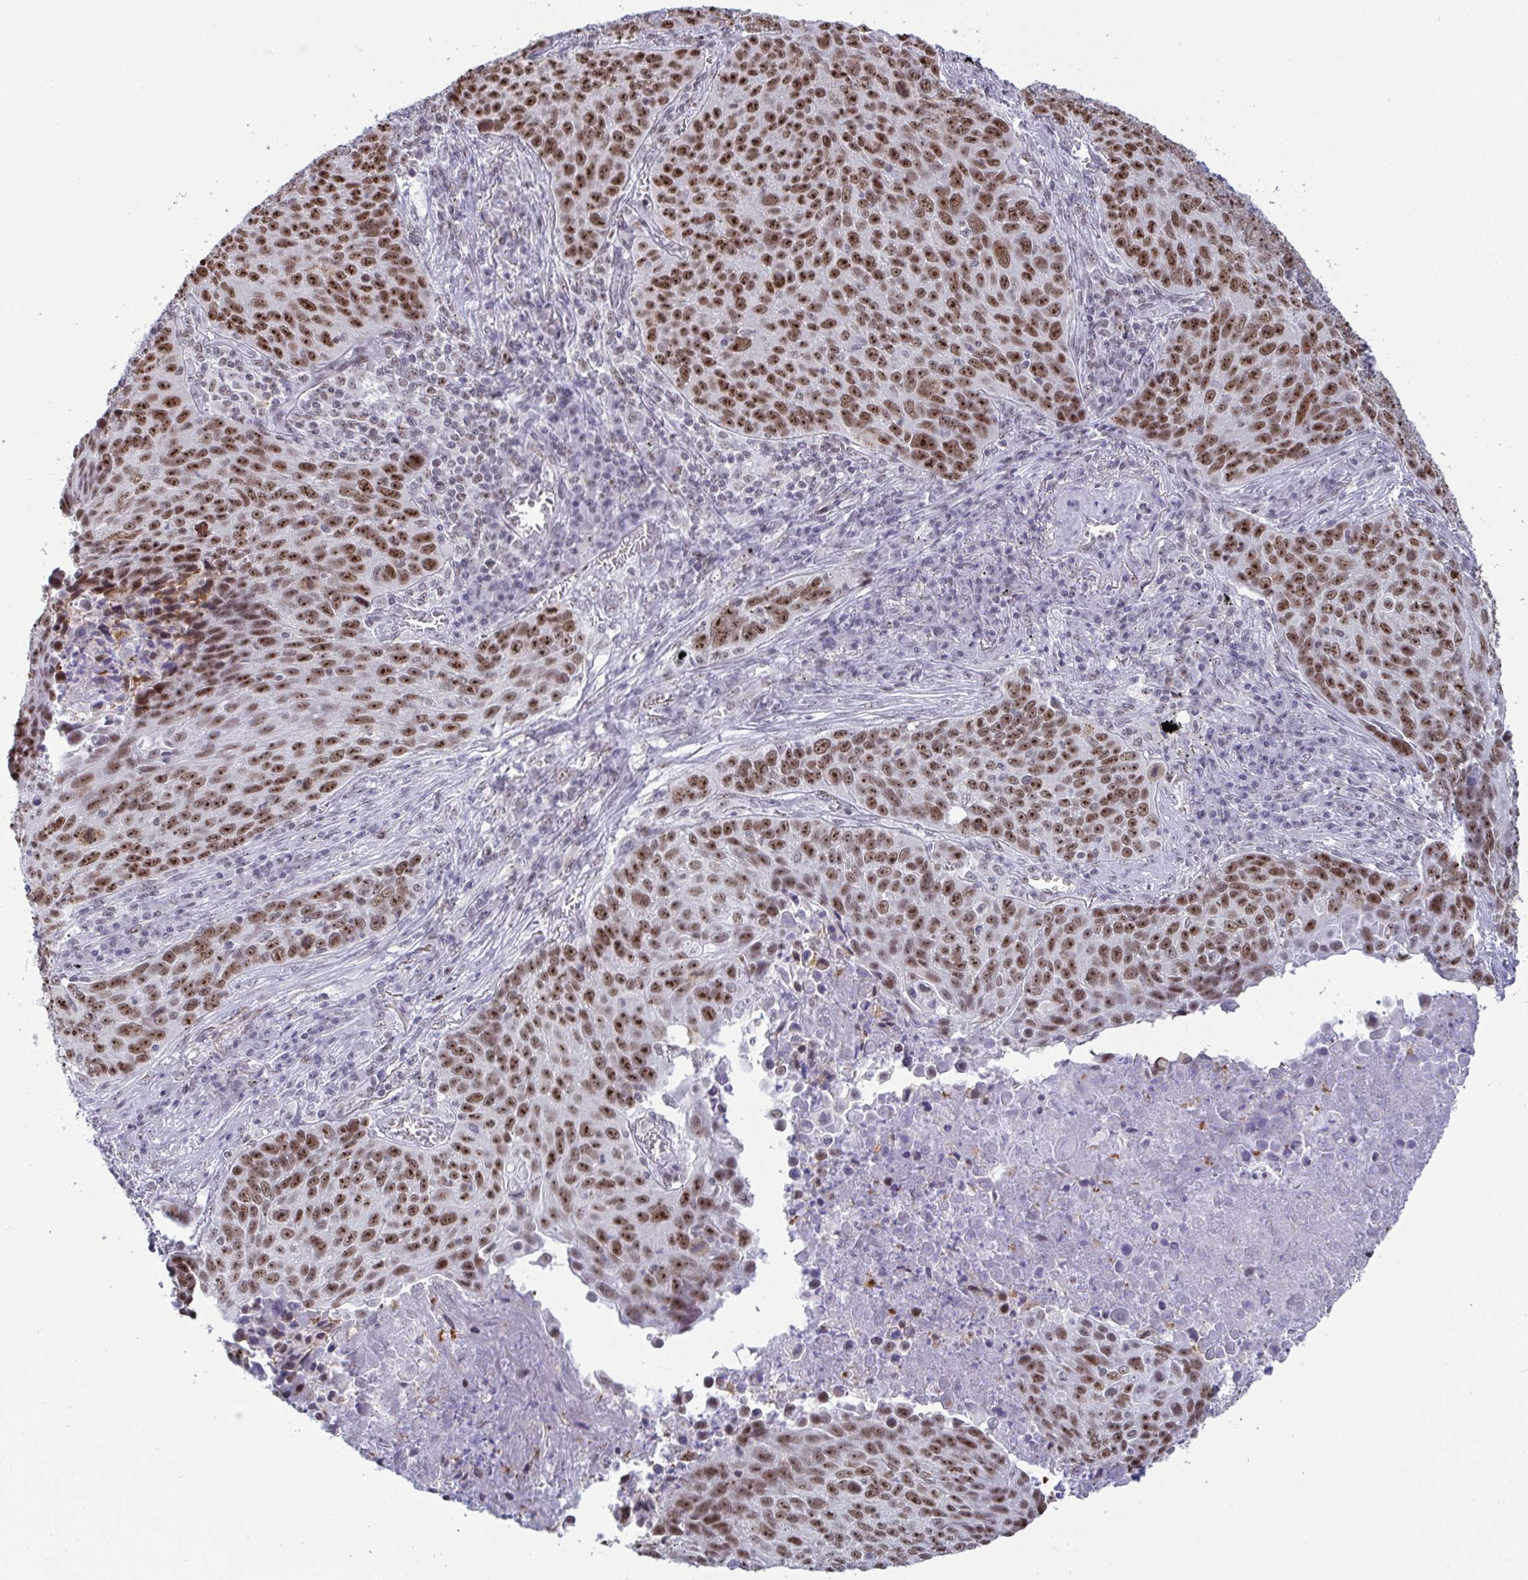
{"staining": {"intensity": "moderate", "quantity": ">75%", "location": "nuclear"}, "tissue": "lung cancer", "cell_type": "Tumor cells", "image_type": "cancer", "snomed": [{"axis": "morphology", "description": "Squamous cell carcinoma, NOS"}, {"axis": "topography", "description": "Lung"}], "caption": "Tumor cells show medium levels of moderate nuclear expression in about >75% of cells in human squamous cell carcinoma (lung). The staining was performed using DAB (3,3'-diaminobenzidine), with brown indicating positive protein expression. Nuclei are stained blue with hematoxylin.", "gene": "SUPT16H", "patient": {"sex": "male", "age": 78}}